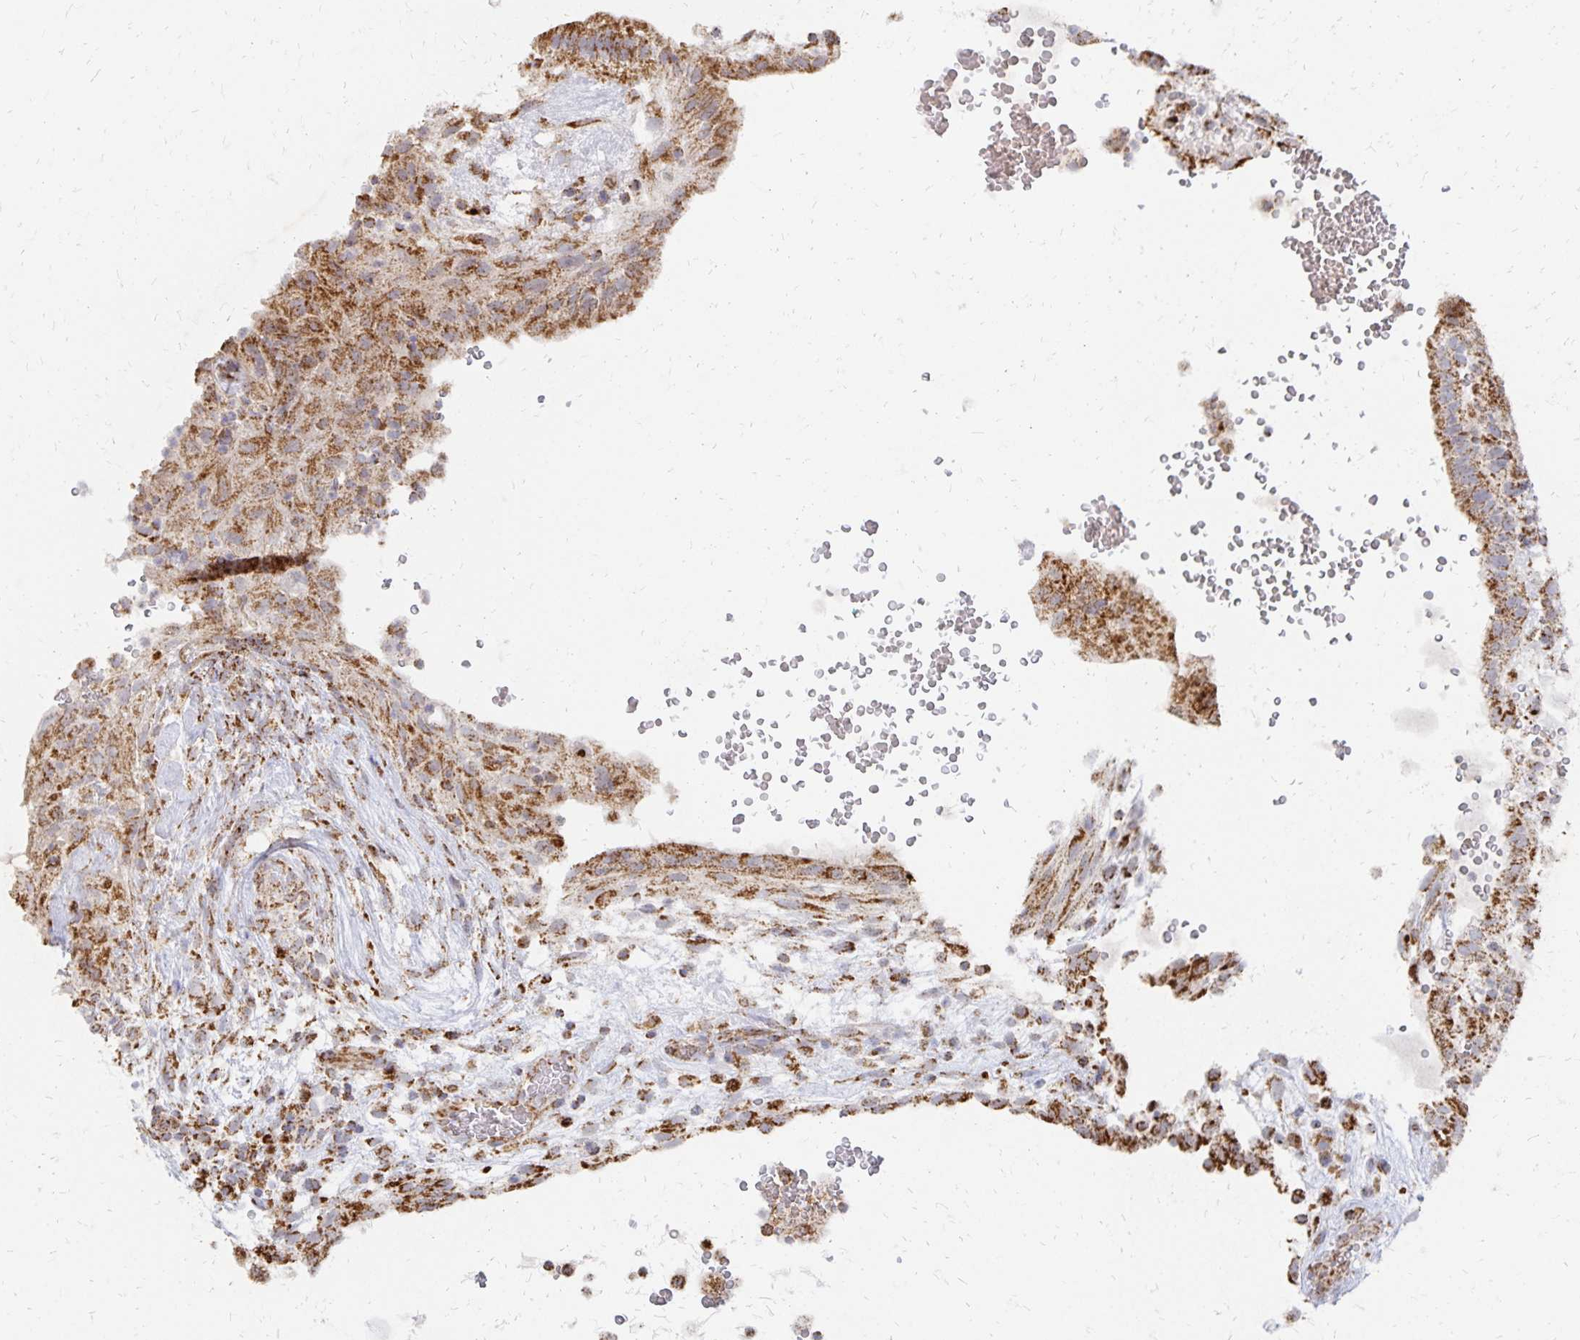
{"staining": {"intensity": "moderate", "quantity": ">75%", "location": "cytoplasmic/membranous"}, "tissue": "testis cancer", "cell_type": "Tumor cells", "image_type": "cancer", "snomed": [{"axis": "morphology", "description": "Normal tissue, NOS"}, {"axis": "morphology", "description": "Carcinoma, Embryonal, NOS"}, {"axis": "topography", "description": "Testis"}], "caption": "High-power microscopy captured an IHC histopathology image of testis cancer (embryonal carcinoma), revealing moderate cytoplasmic/membranous staining in about >75% of tumor cells.", "gene": "STOML2", "patient": {"sex": "male", "age": 32}}